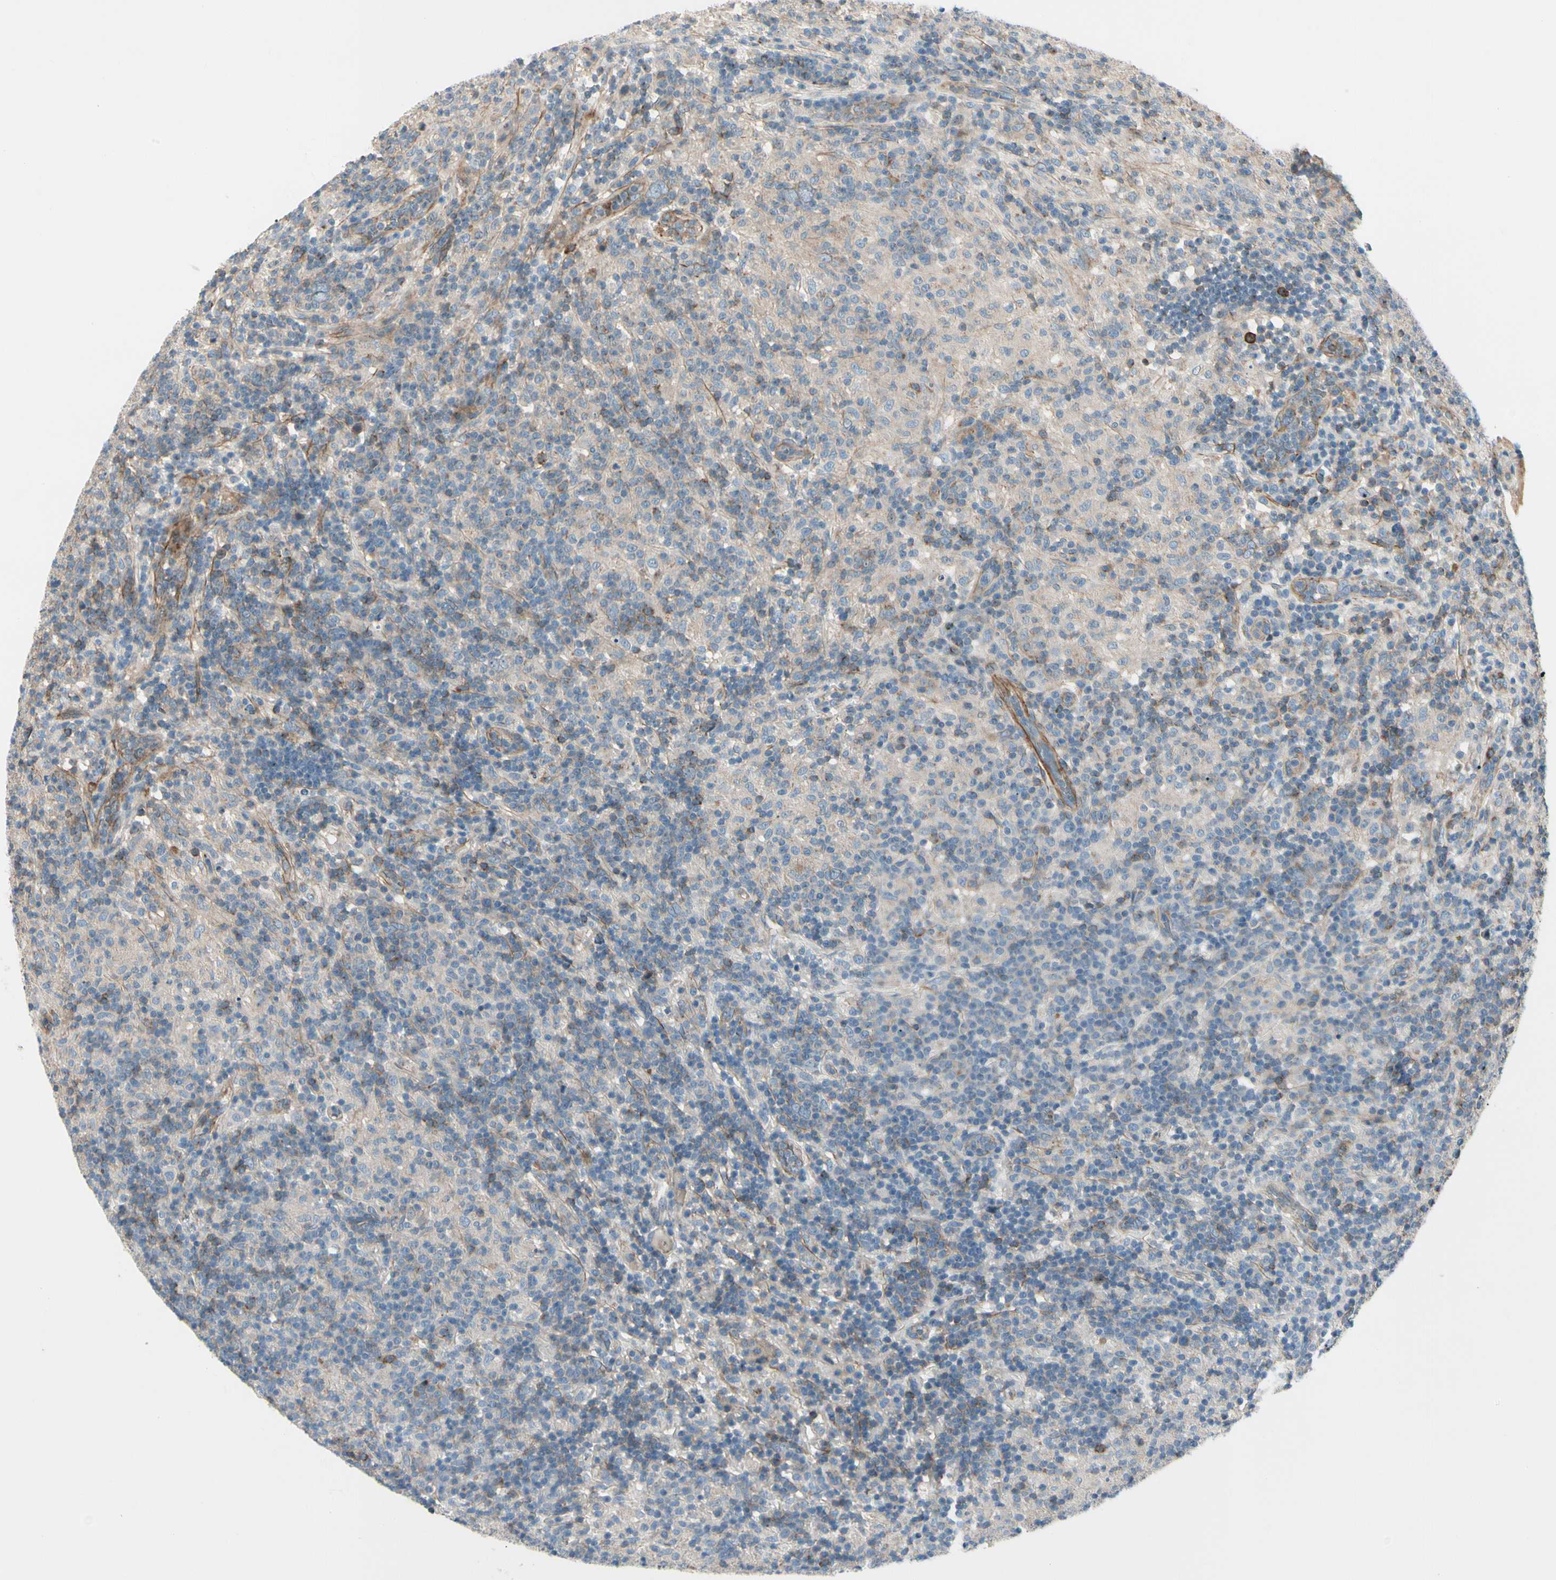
{"staining": {"intensity": "moderate", "quantity": ">75%", "location": "cytoplasmic/membranous"}, "tissue": "lymphoma", "cell_type": "Tumor cells", "image_type": "cancer", "snomed": [{"axis": "morphology", "description": "Hodgkin's disease, NOS"}, {"axis": "topography", "description": "Lymph node"}], "caption": "A brown stain highlights moderate cytoplasmic/membranous expression of a protein in lymphoma tumor cells.", "gene": "ABCA3", "patient": {"sex": "male", "age": 70}}